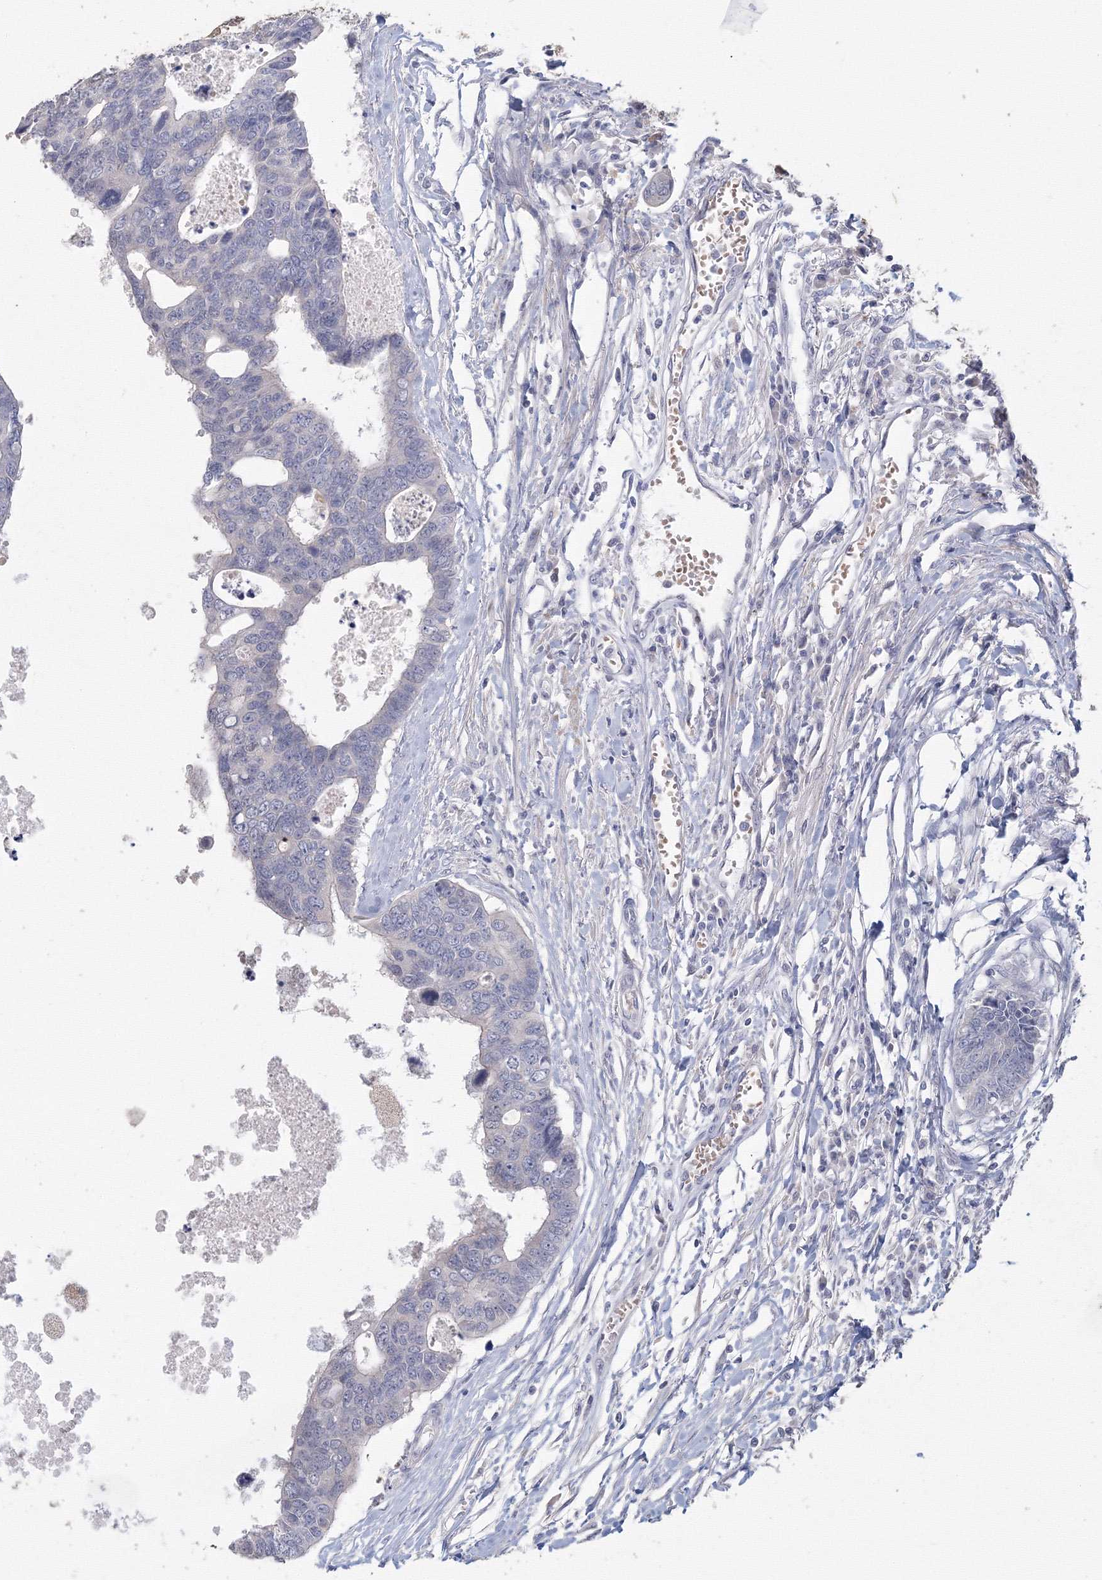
{"staining": {"intensity": "negative", "quantity": "none", "location": "none"}, "tissue": "colorectal cancer", "cell_type": "Tumor cells", "image_type": "cancer", "snomed": [{"axis": "morphology", "description": "Adenocarcinoma, NOS"}, {"axis": "topography", "description": "Rectum"}], "caption": "Tumor cells are negative for brown protein staining in adenocarcinoma (colorectal). (IHC, brightfield microscopy, high magnification).", "gene": "TACC2", "patient": {"sex": "male", "age": 84}}